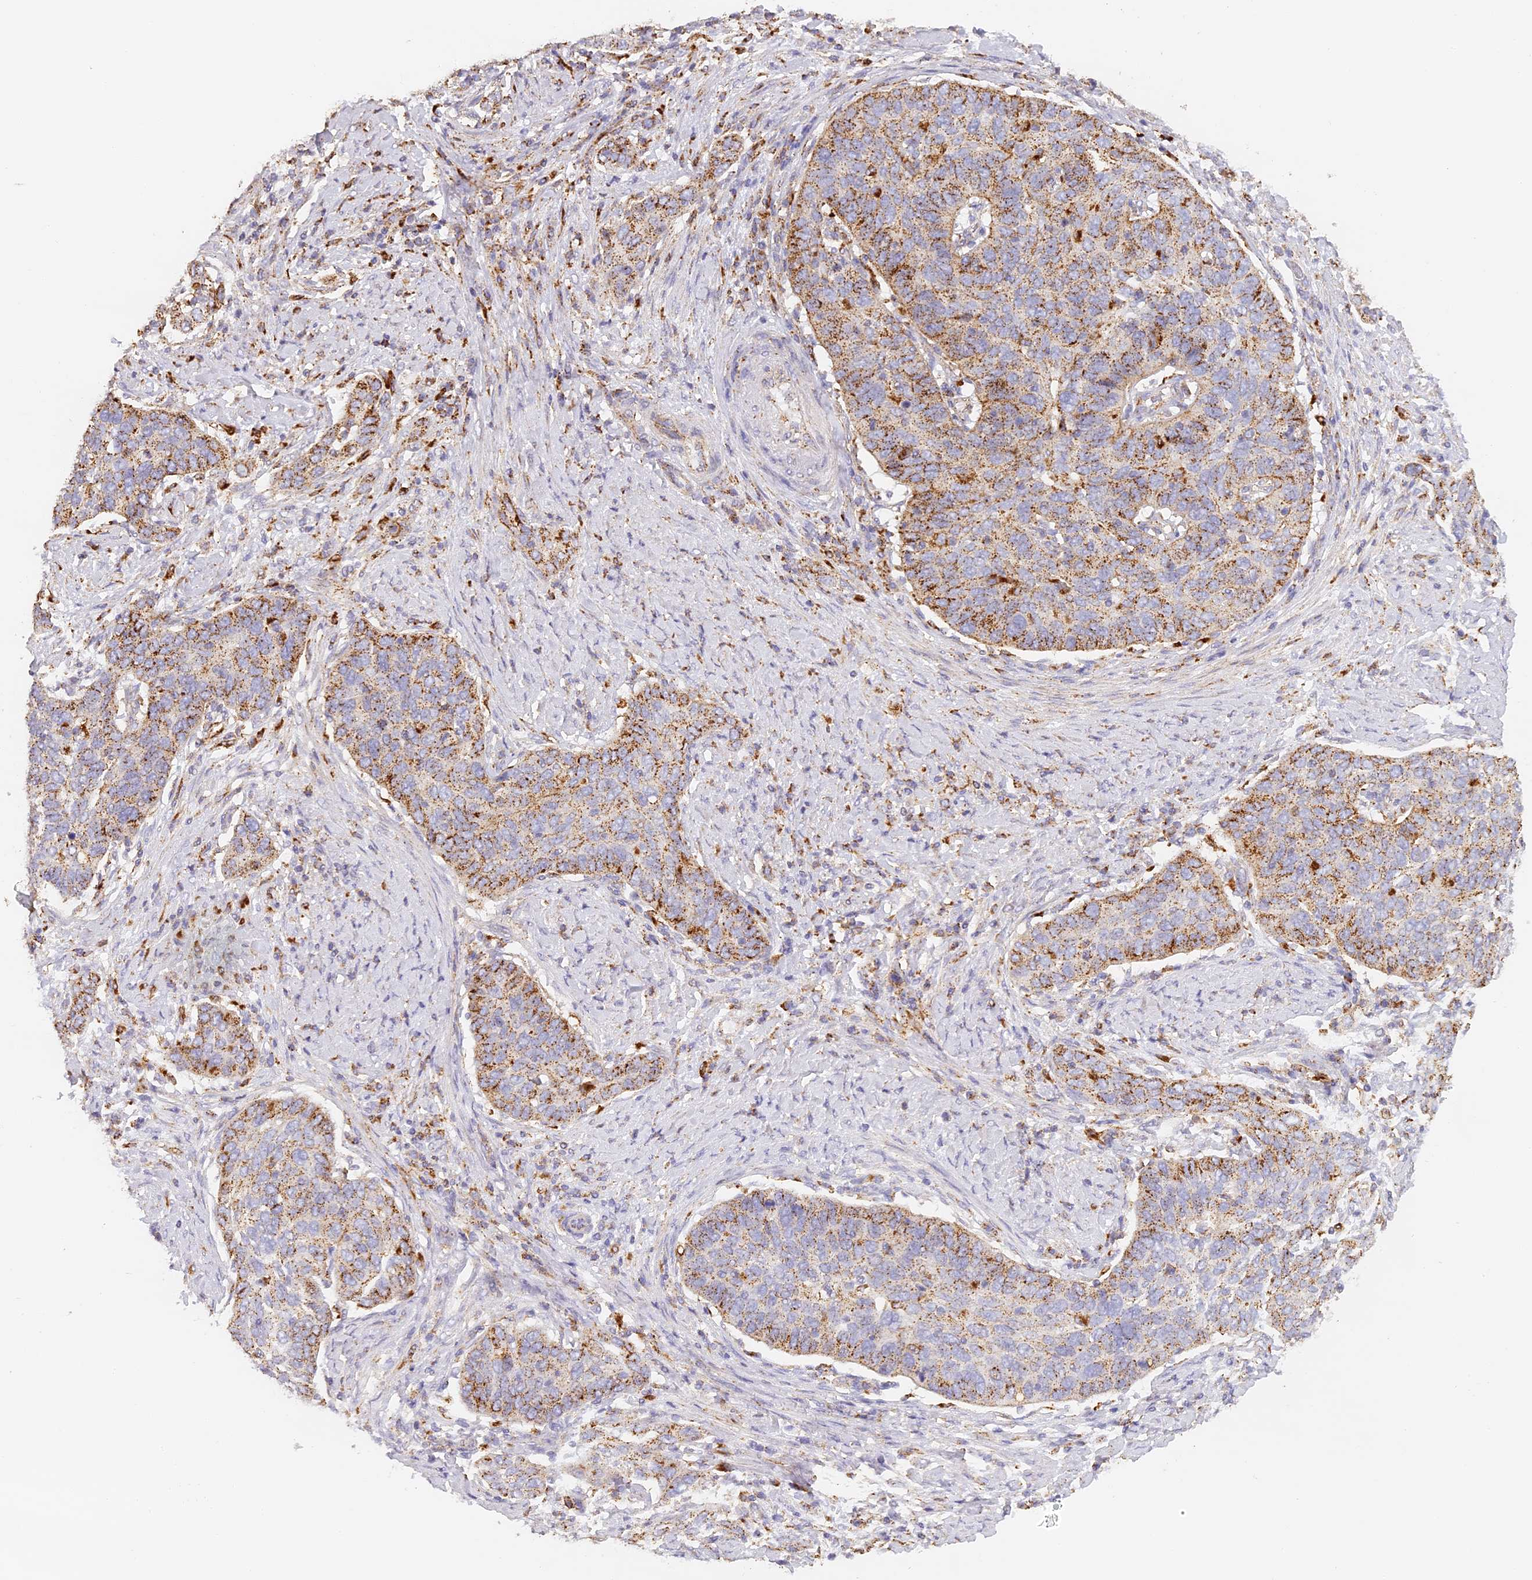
{"staining": {"intensity": "moderate", "quantity": ">75%", "location": "cytoplasmic/membranous"}, "tissue": "cervical cancer", "cell_type": "Tumor cells", "image_type": "cancer", "snomed": [{"axis": "morphology", "description": "Squamous cell carcinoma, NOS"}, {"axis": "topography", "description": "Cervix"}], "caption": "Protein expression analysis of human cervical cancer (squamous cell carcinoma) reveals moderate cytoplasmic/membranous staining in about >75% of tumor cells.", "gene": "LAMP2", "patient": {"sex": "female", "age": 60}}